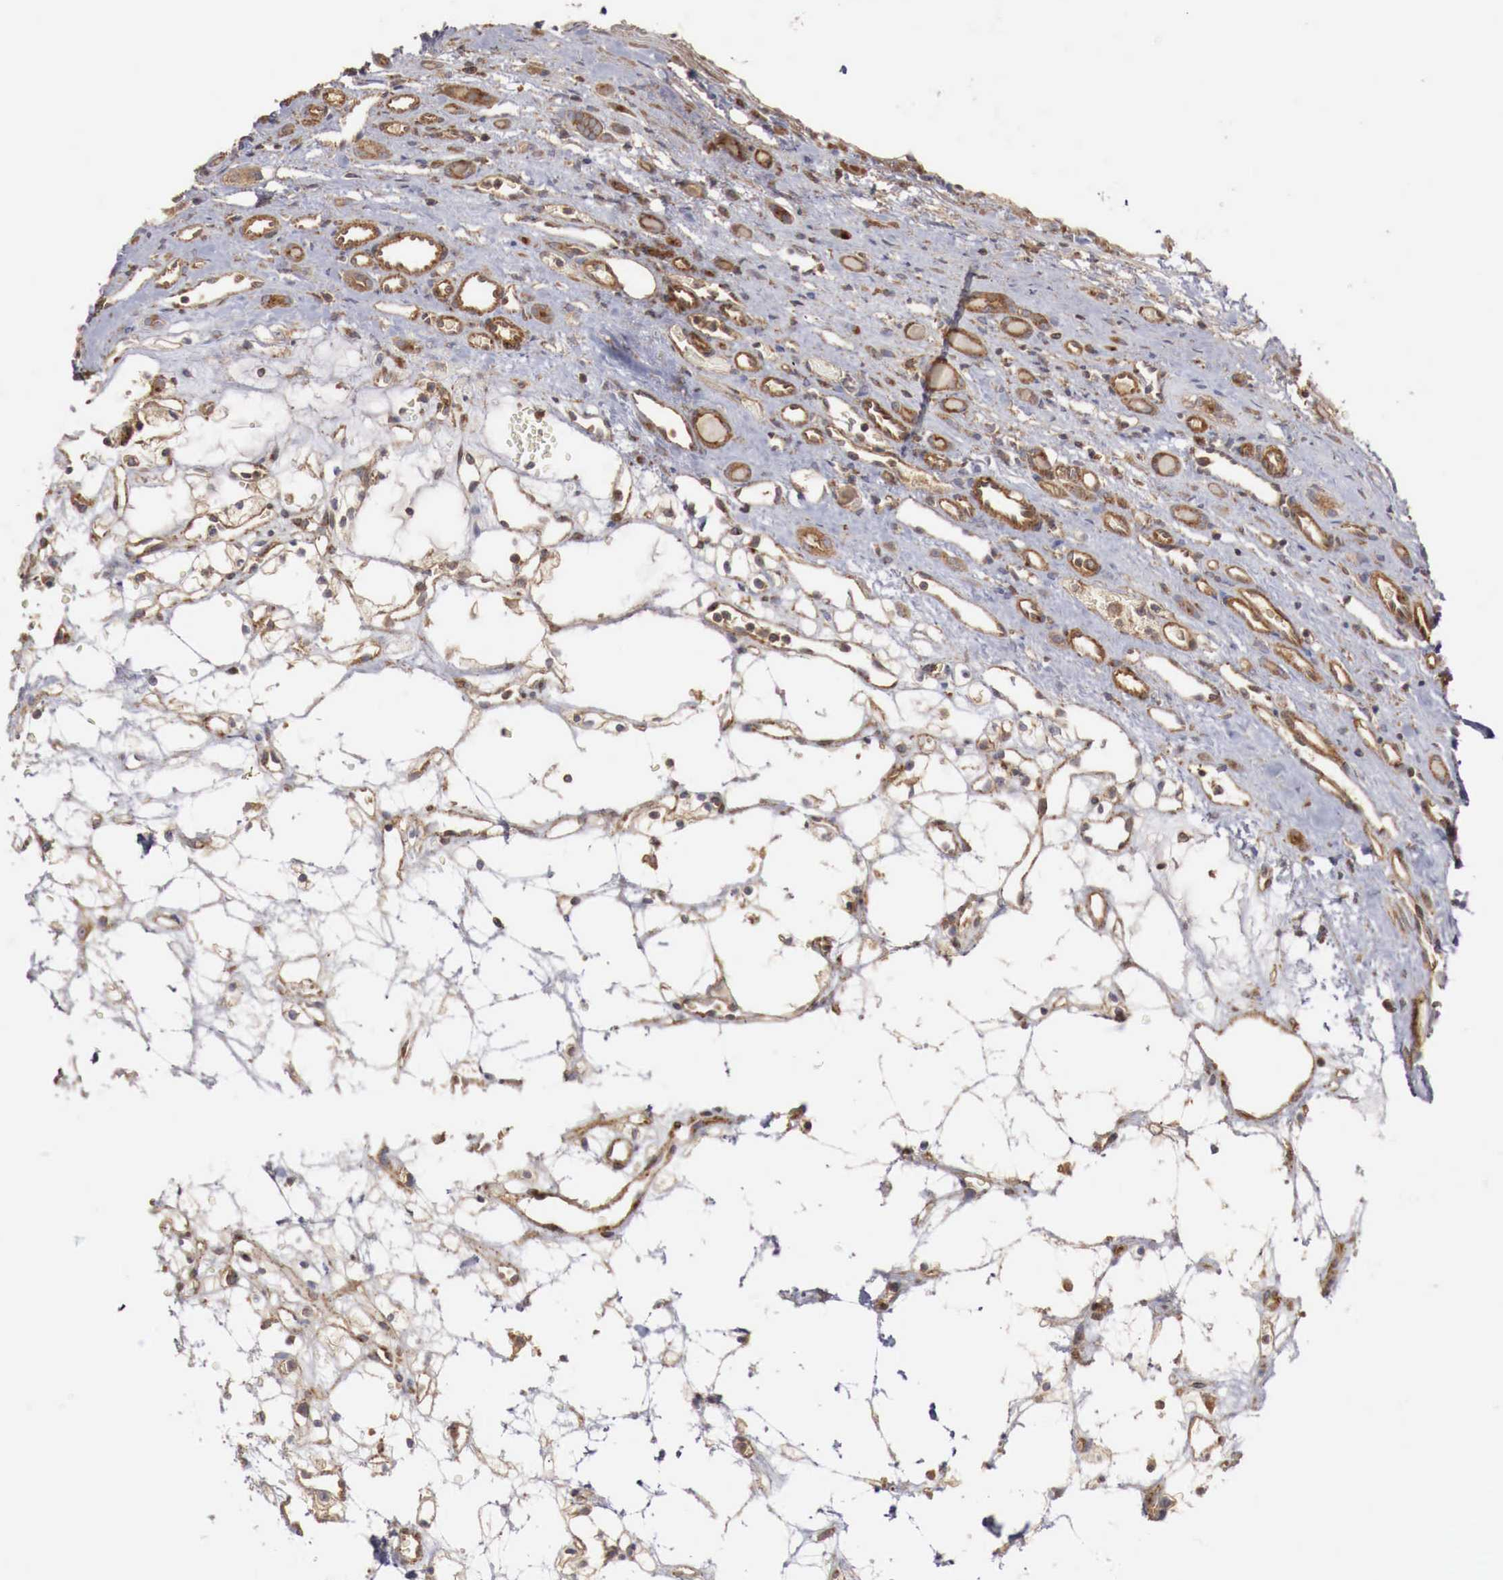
{"staining": {"intensity": "moderate", "quantity": ">75%", "location": "cytoplasmic/membranous"}, "tissue": "renal cancer", "cell_type": "Tumor cells", "image_type": "cancer", "snomed": [{"axis": "morphology", "description": "Adenocarcinoma, NOS"}, {"axis": "topography", "description": "Kidney"}], "caption": "About >75% of tumor cells in adenocarcinoma (renal) show moderate cytoplasmic/membranous protein positivity as visualized by brown immunohistochemical staining.", "gene": "ARMCX4", "patient": {"sex": "female", "age": 60}}